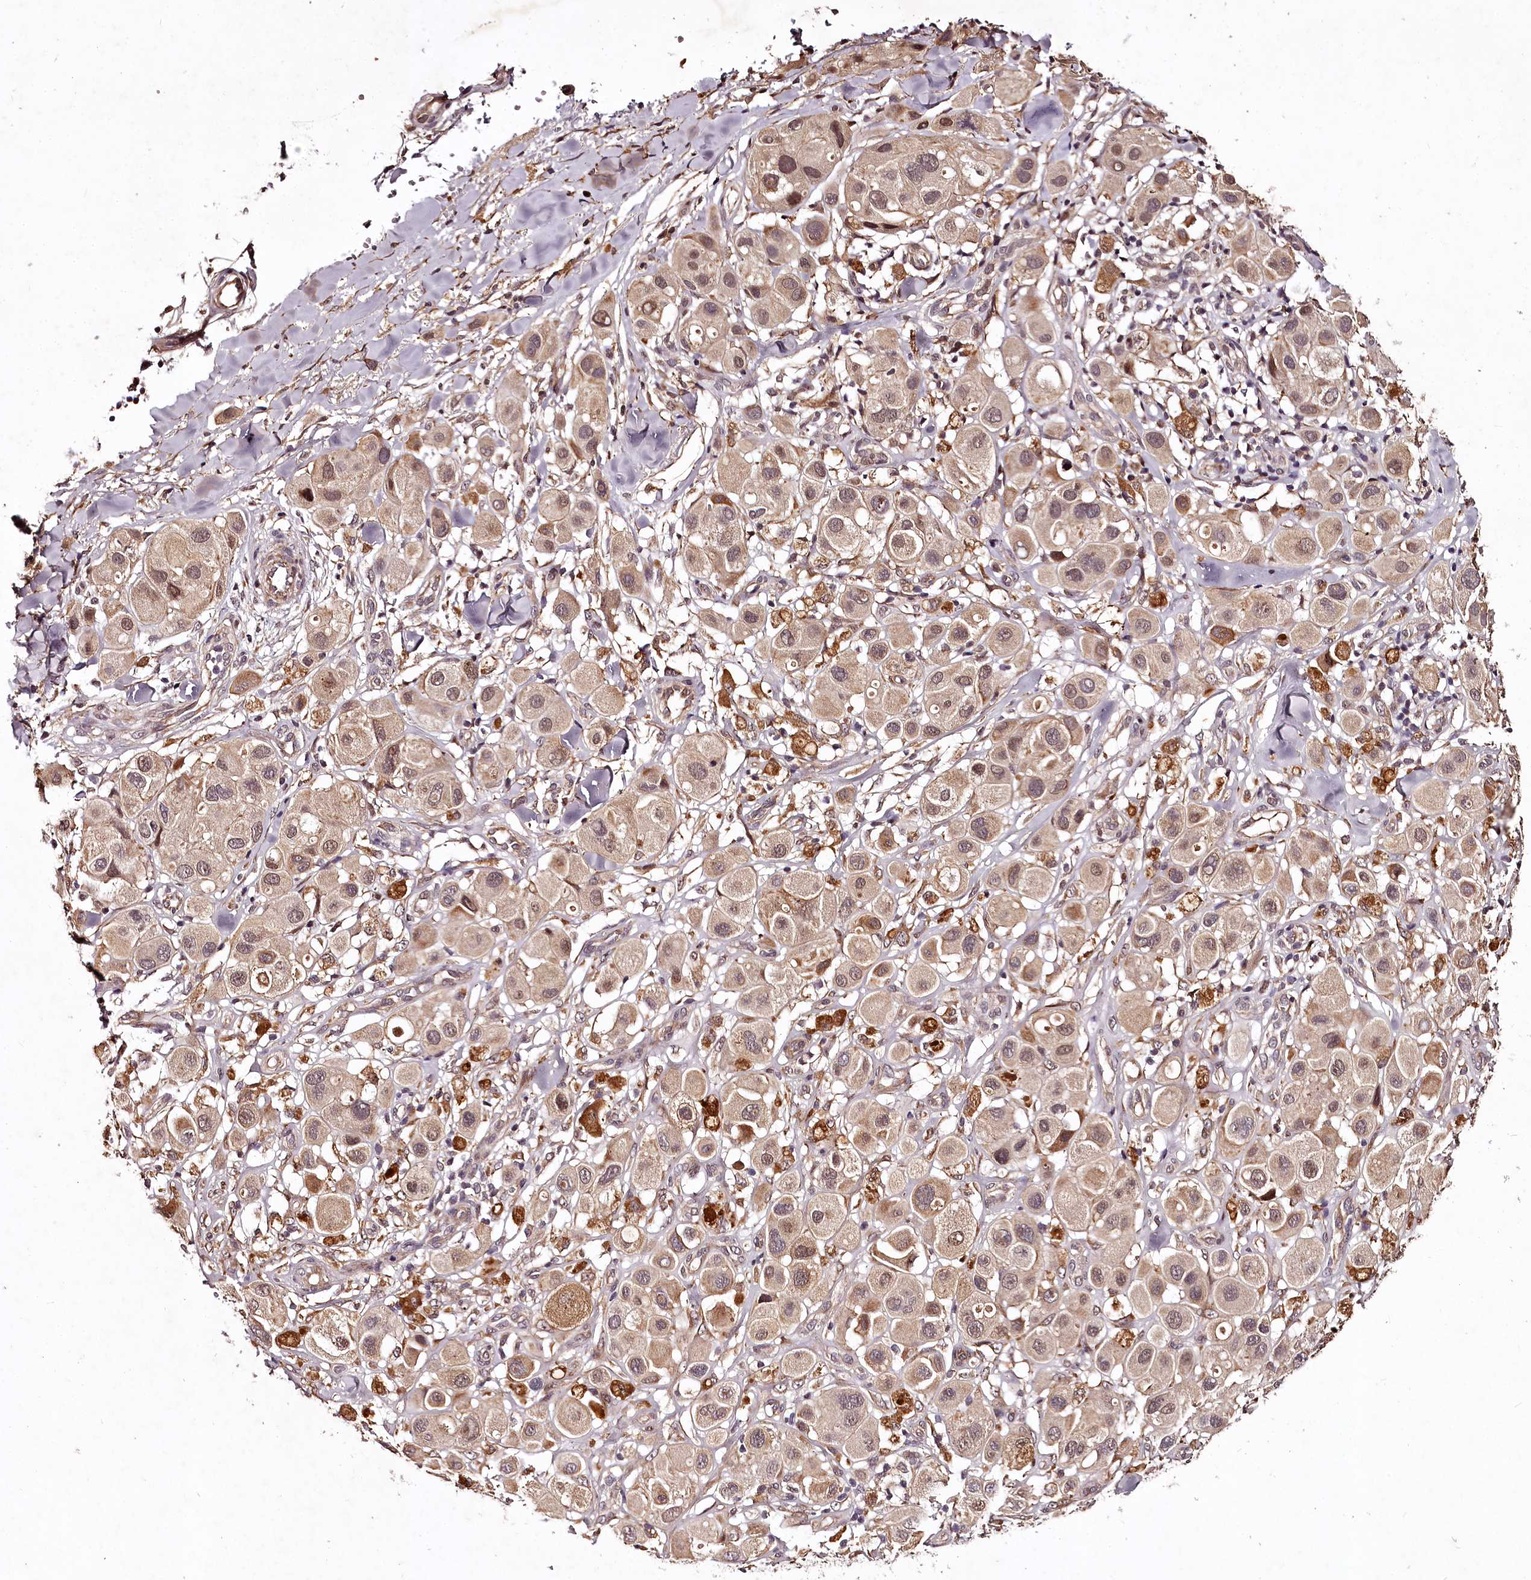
{"staining": {"intensity": "moderate", "quantity": "<25%", "location": "nuclear"}, "tissue": "melanoma", "cell_type": "Tumor cells", "image_type": "cancer", "snomed": [{"axis": "morphology", "description": "Malignant melanoma, Metastatic site"}, {"axis": "topography", "description": "Skin"}], "caption": "There is low levels of moderate nuclear expression in tumor cells of malignant melanoma (metastatic site), as demonstrated by immunohistochemical staining (brown color).", "gene": "MAML3", "patient": {"sex": "male", "age": 41}}